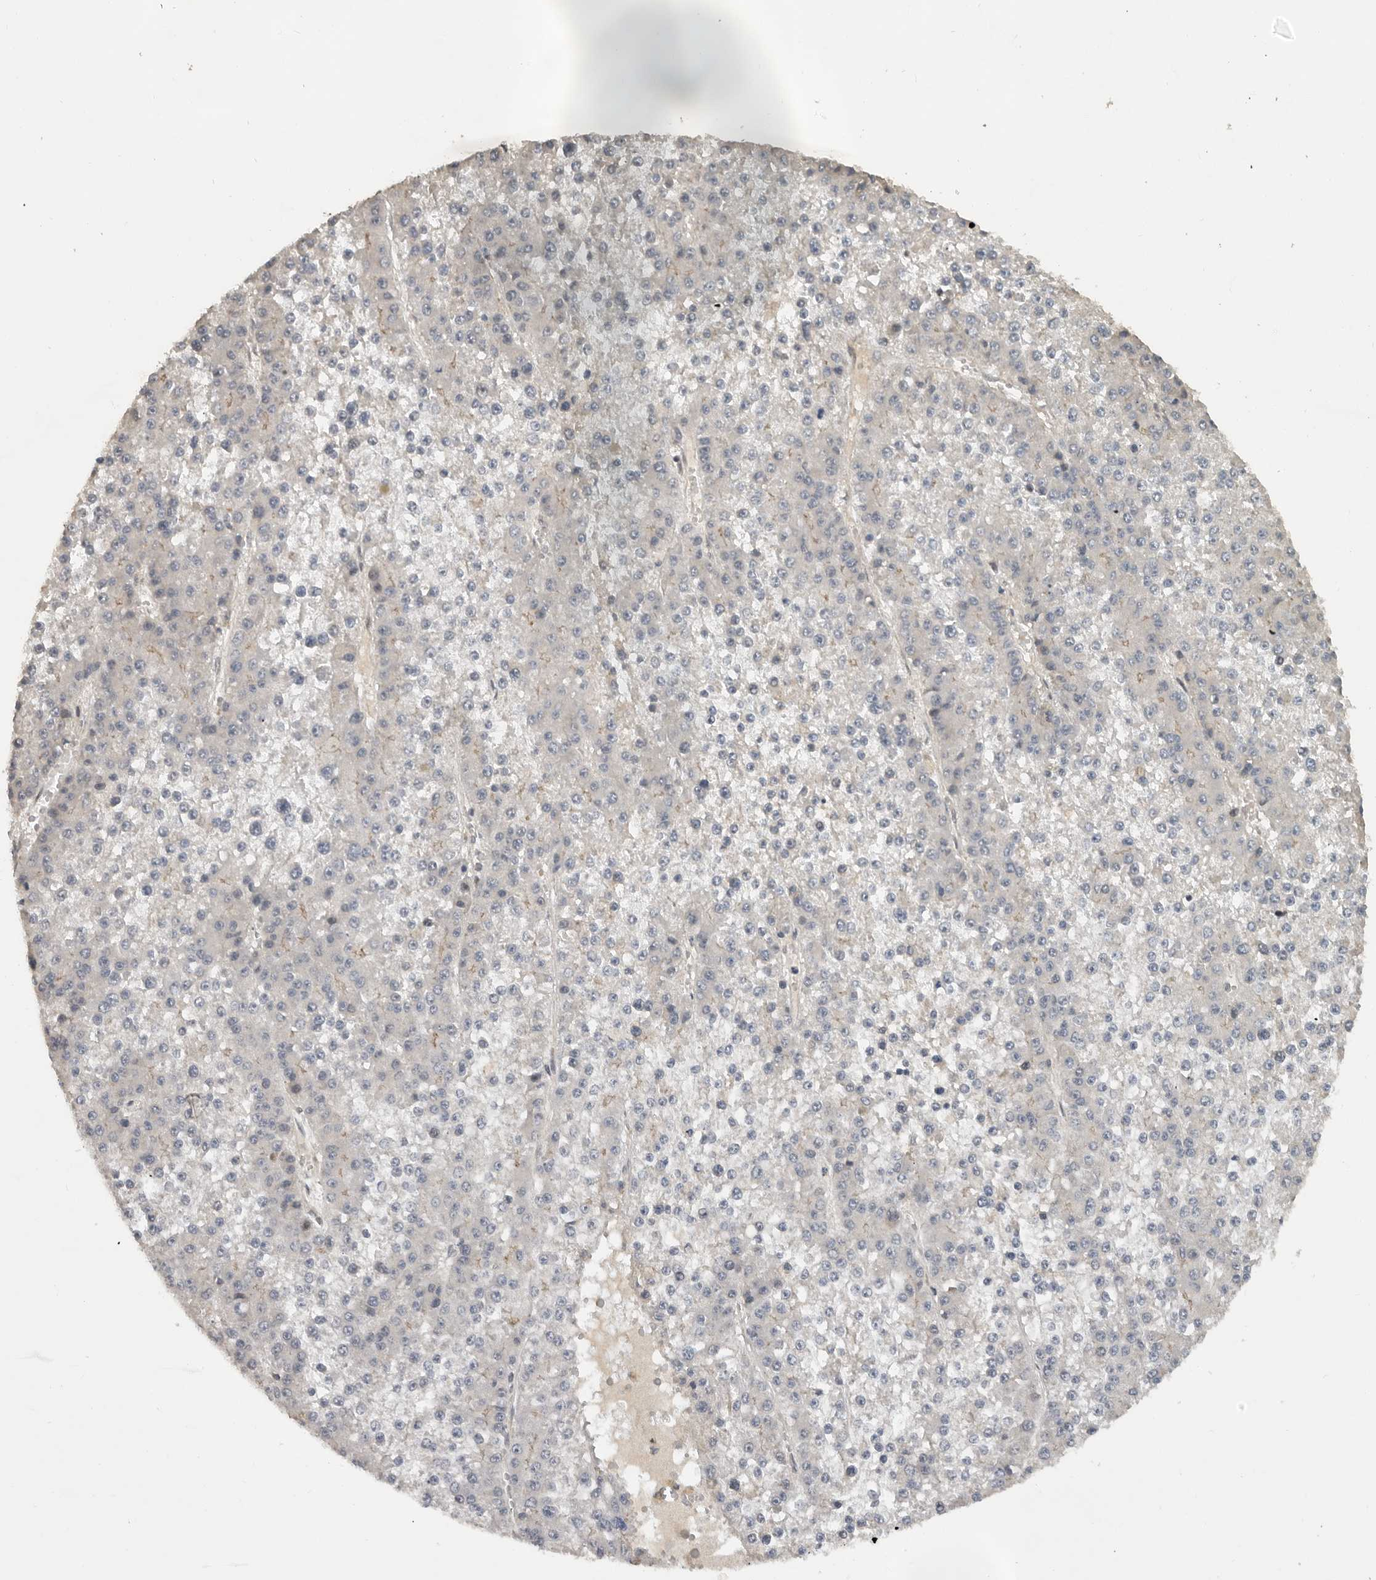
{"staining": {"intensity": "negative", "quantity": "none", "location": "none"}, "tissue": "liver cancer", "cell_type": "Tumor cells", "image_type": "cancer", "snomed": [{"axis": "morphology", "description": "Carcinoma, Hepatocellular, NOS"}, {"axis": "topography", "description": "Liver"}], "caption": "Immunohistochemical staining of human liver hepatocellular carcinoma shows no significant expression in tumor cells.", "gene": "HENMT1", "patient": {"sex": "female", "age": 73}}